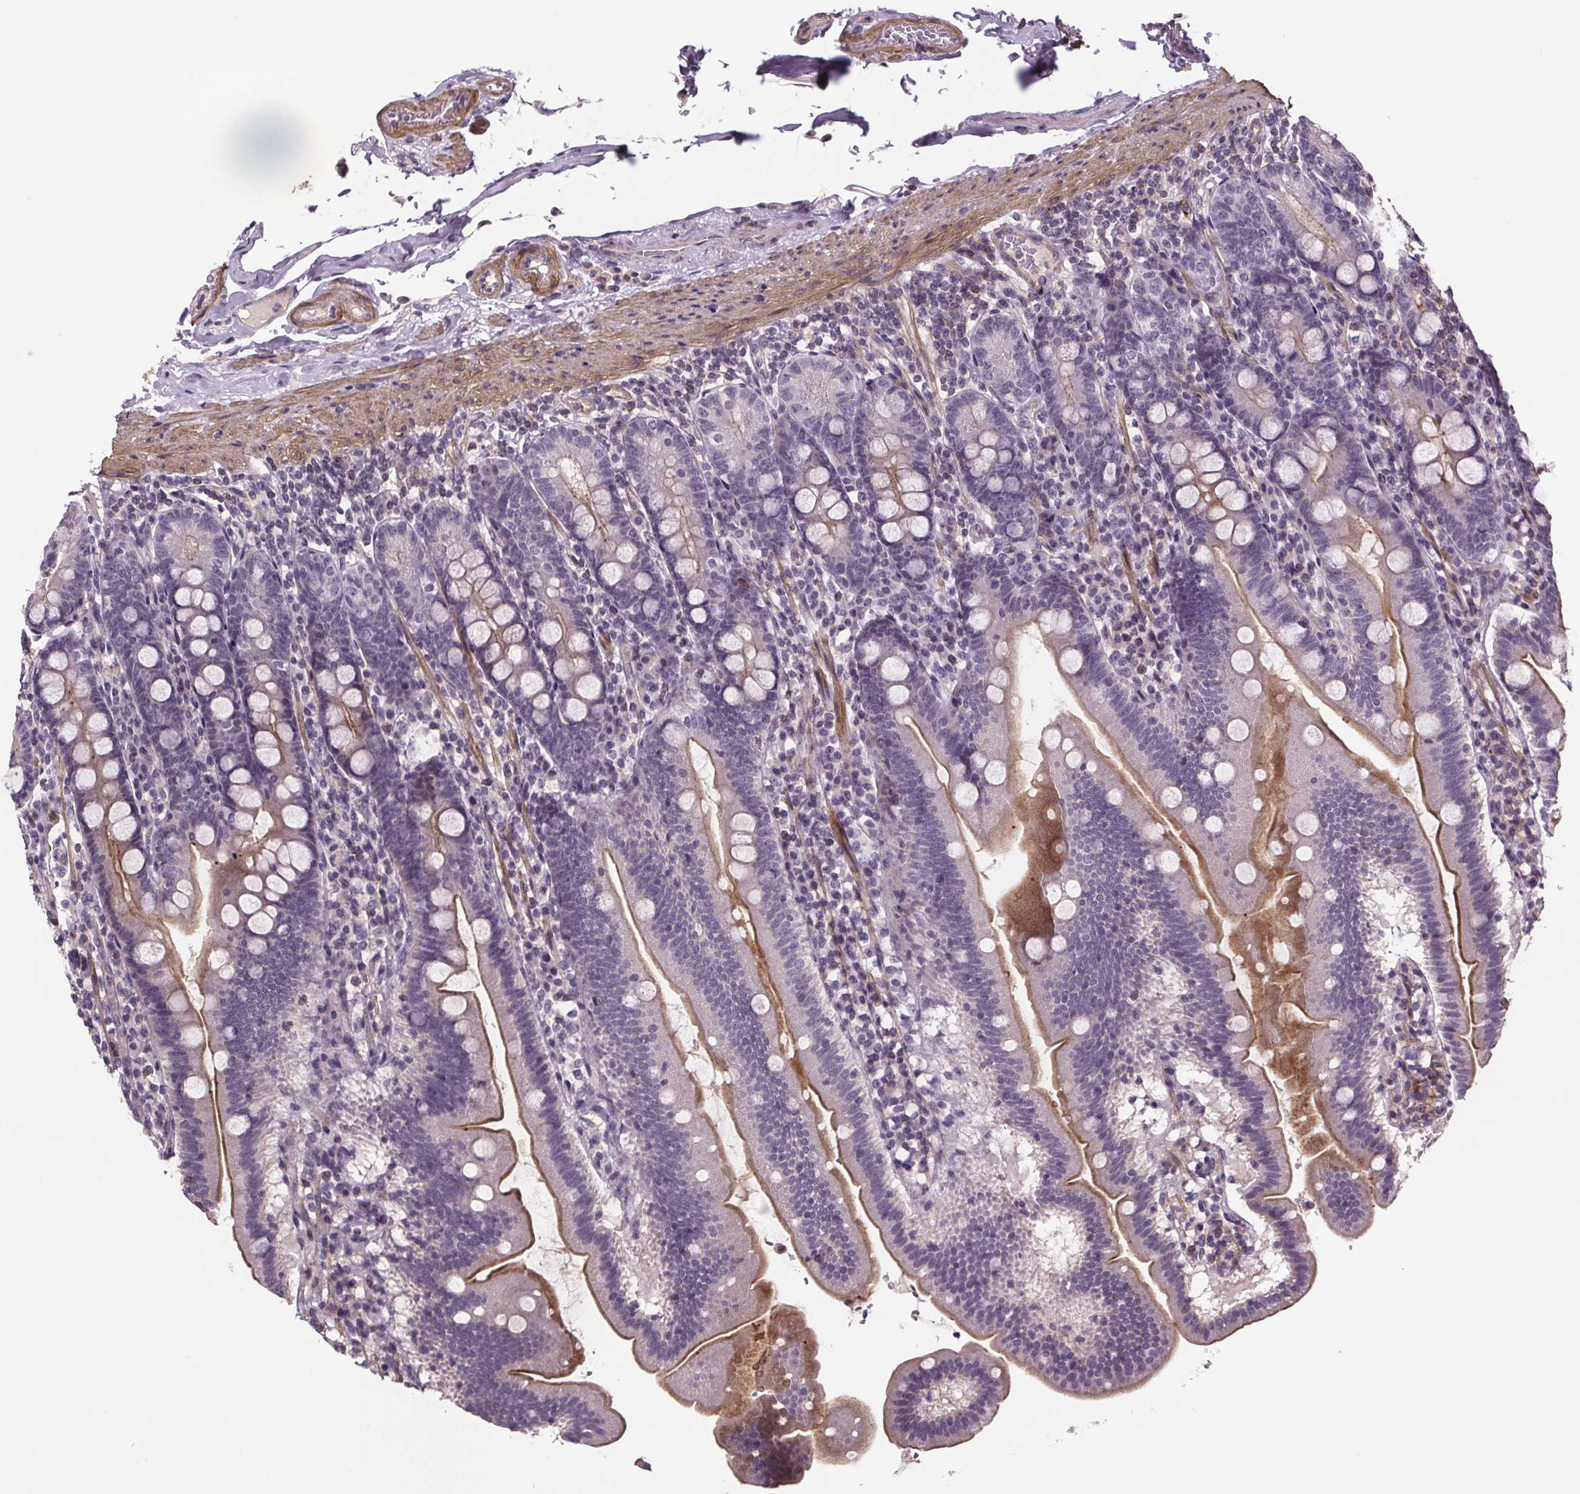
{"staining": {"intensity": "negative", "quantity": "none", "location": "none"}, "tissue": "duodenum", "cell_type": "Glandular cells", "image_type": "normal", "snomed": [{"axis": "morphology", "description": "Normal tissue, NOS"}, {"axis": "topography", "description": "Duodenum"}], "caption": "There is no significant staining in glandular cells of duodenum.", "gene": "CLN3", "patient": {"sex": "female", "age": 67}}